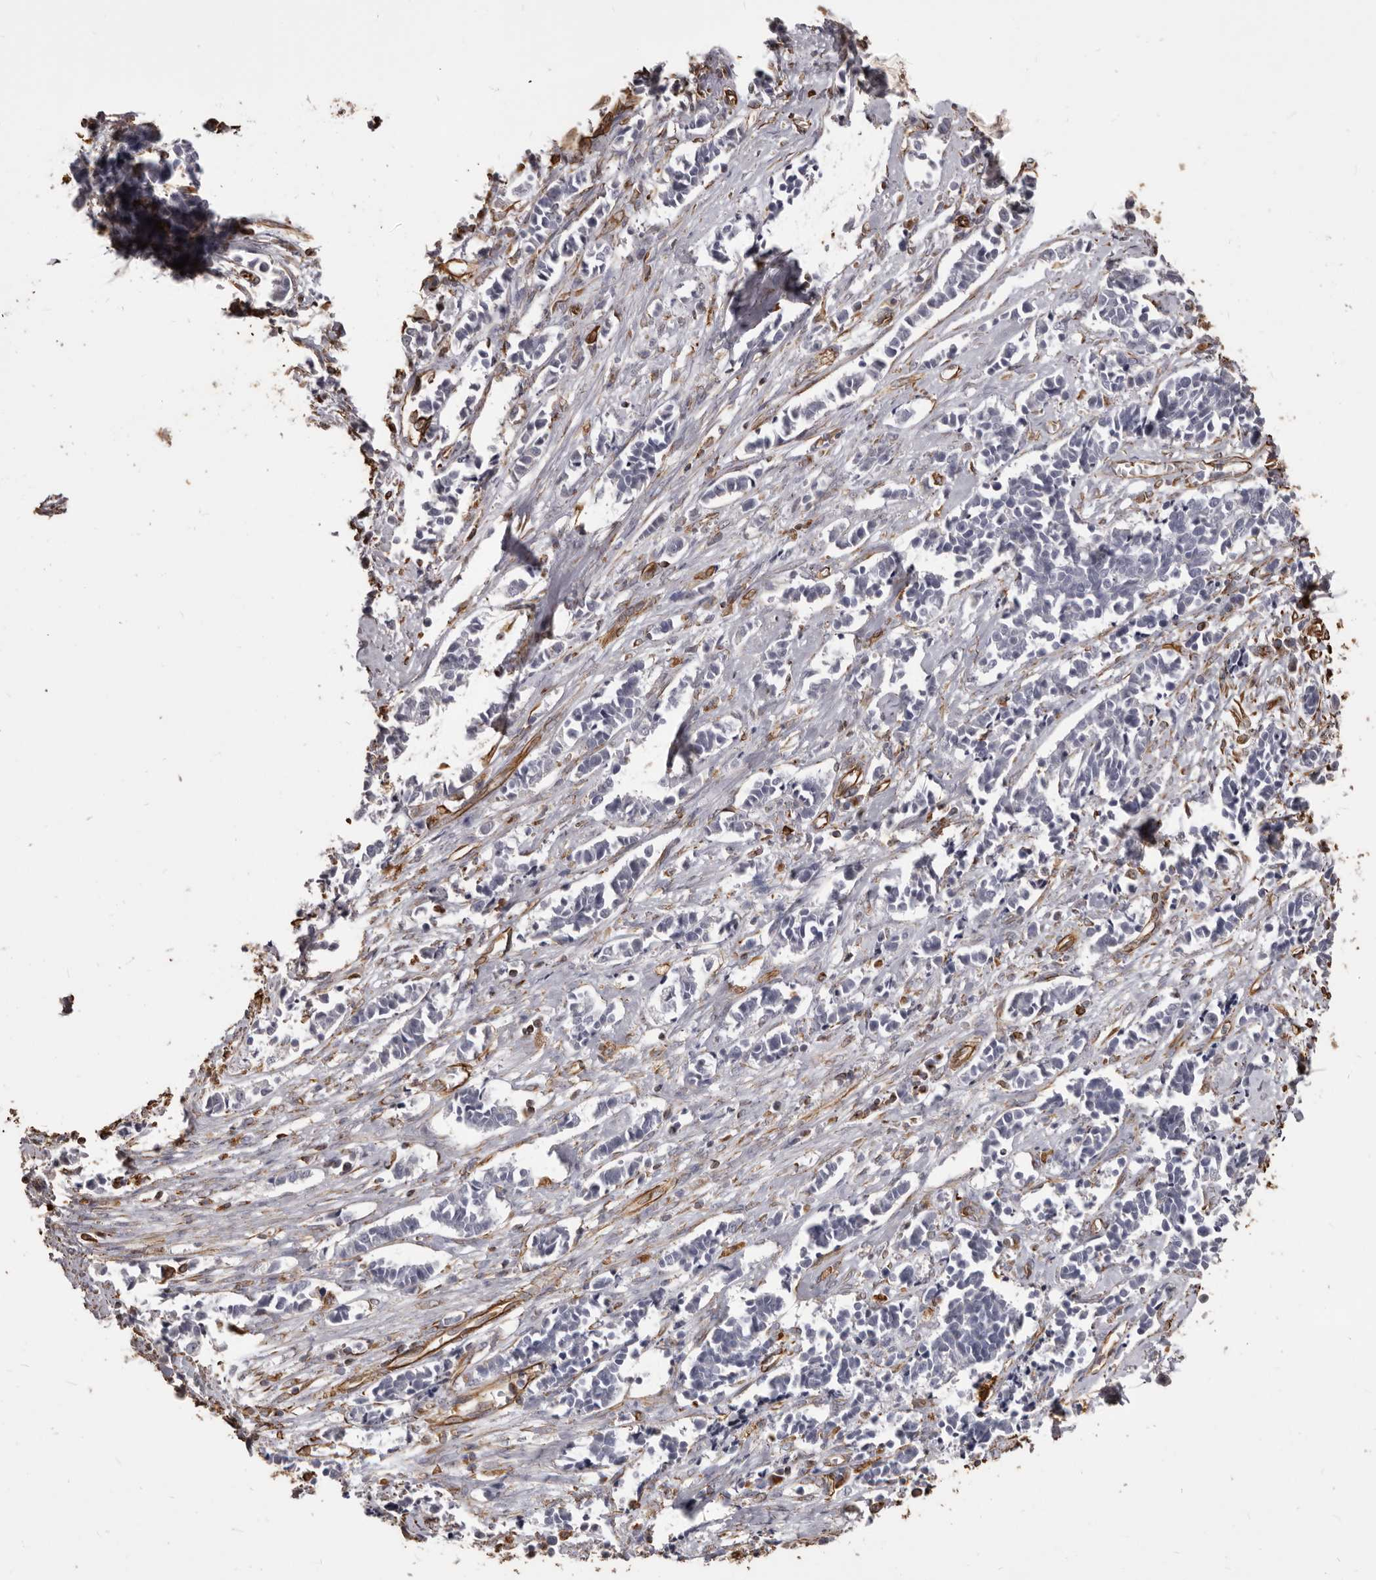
{"staining": {"intensity": "negative", "quantity": "none", "location": "none"}, "tissue": "cervical cancer", "cell_type": "Tumor cells", "image_type": "cancer", "snomed": [{"axis": "morphology", "description": "Normal tissue, NOS"}, {"axis": "morphology", "description": "Squamous cell carcinoma, NOS"}, {"axis": "topography", "description": "Cervix"}], "caption": "DAB immunohistochemical staining of cervical squamous cell carcinoma demonstrates no significant positivity in tumor cells. (DAB immunohistochemistry with hematoxylin counter stain).", "gene": "MTURN", "patient": {"sex": "female", "age": 35}}